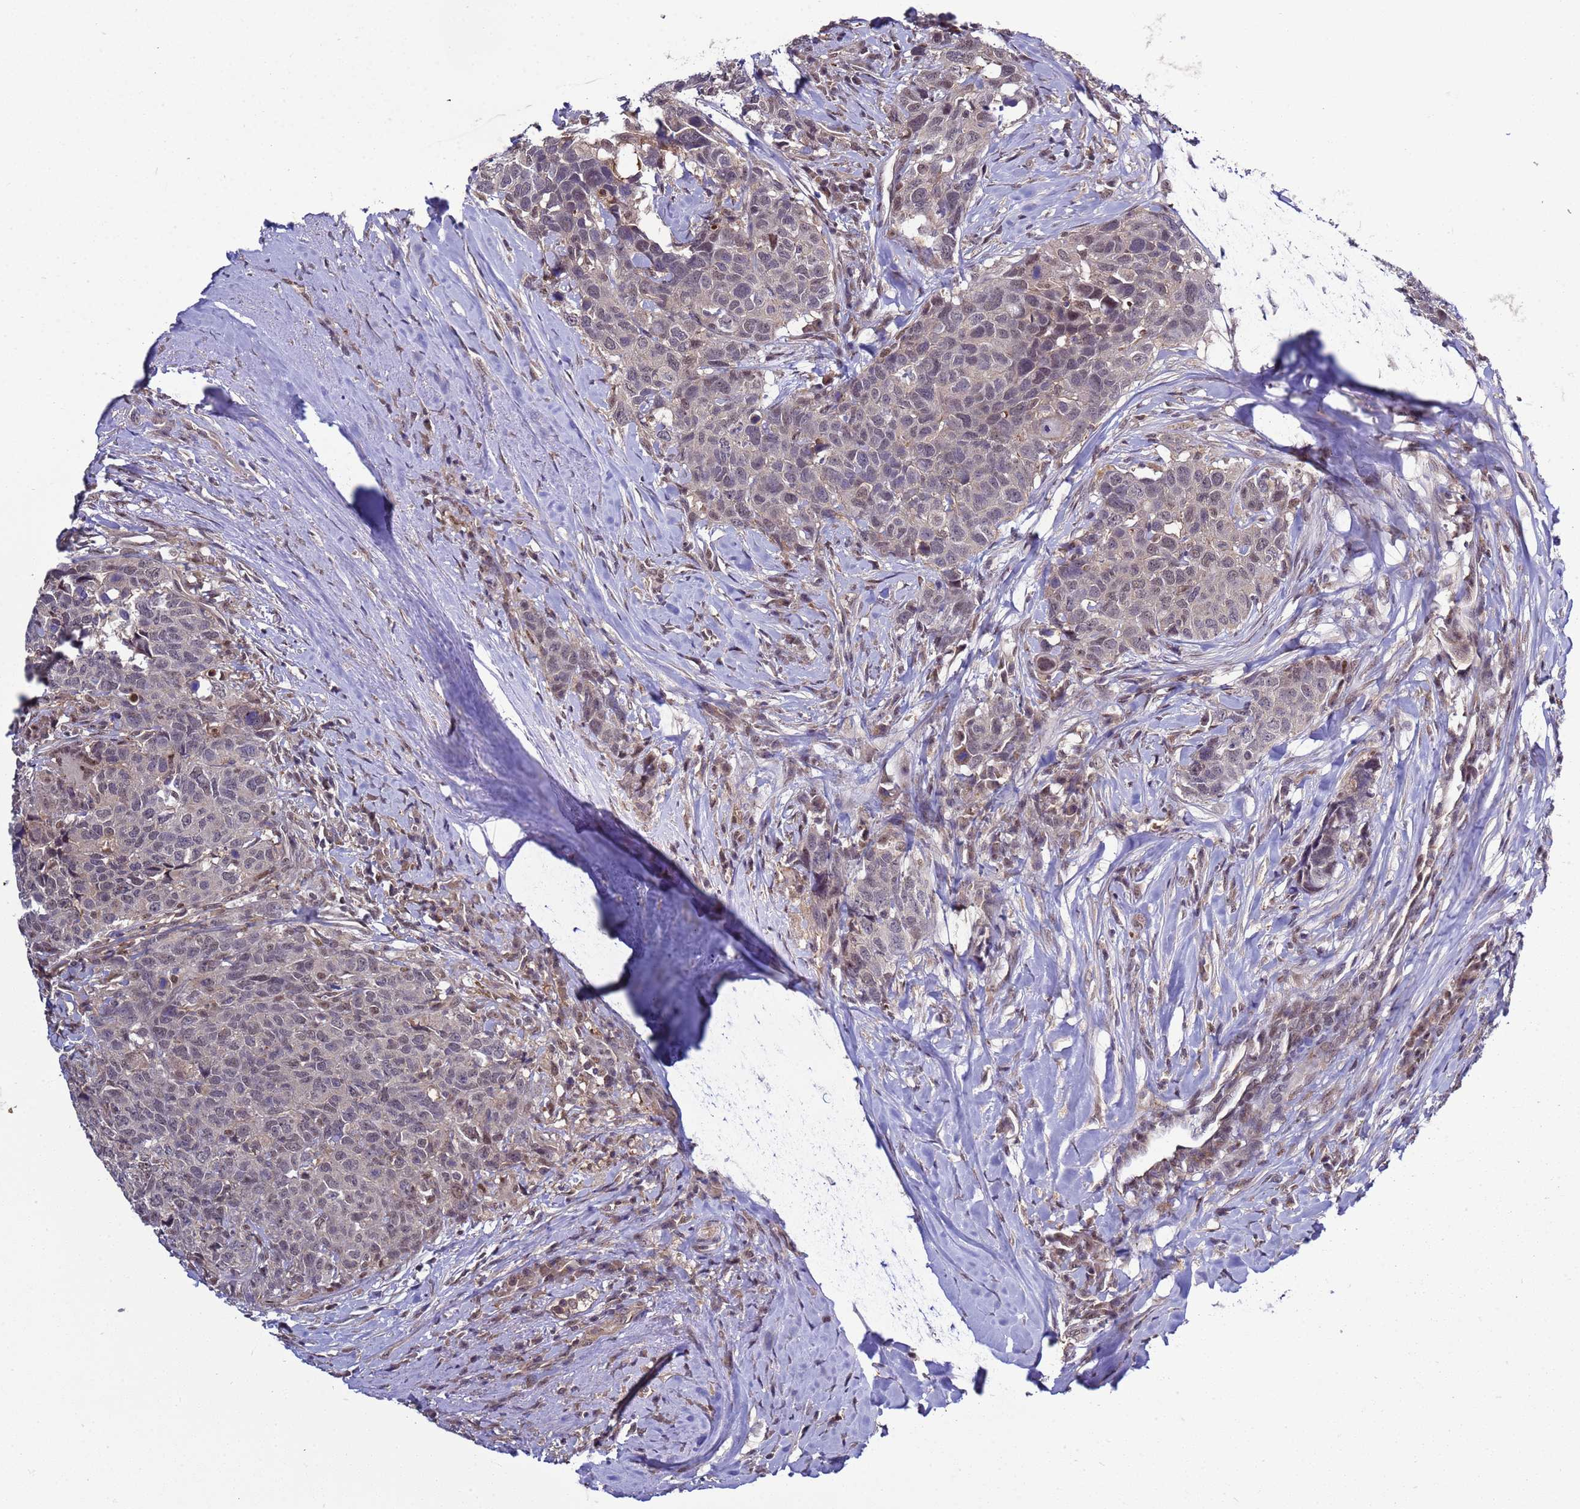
{"staining": {"intensity": "weak", "quantity": "<25%", "location": "nuclear"}, "tissue": "head and neck cancer", "cell_type": "Tumor cells", "image_type": "cancer", "snomed": [{"axis": "morphology", "description": "Squamous cell carcinoma, NOS"}, {"axis": "topography", "description": "Head-Neck"}], "caption": "DAB (3,3'-diaminobenzidine) immunohistochemical staining of human head and neck cancer (squamous cell carcinoma) reveals no significant staining in tumor cells.", "gene": "GEN1", "patient": {"sex": "male", "age": 66}}